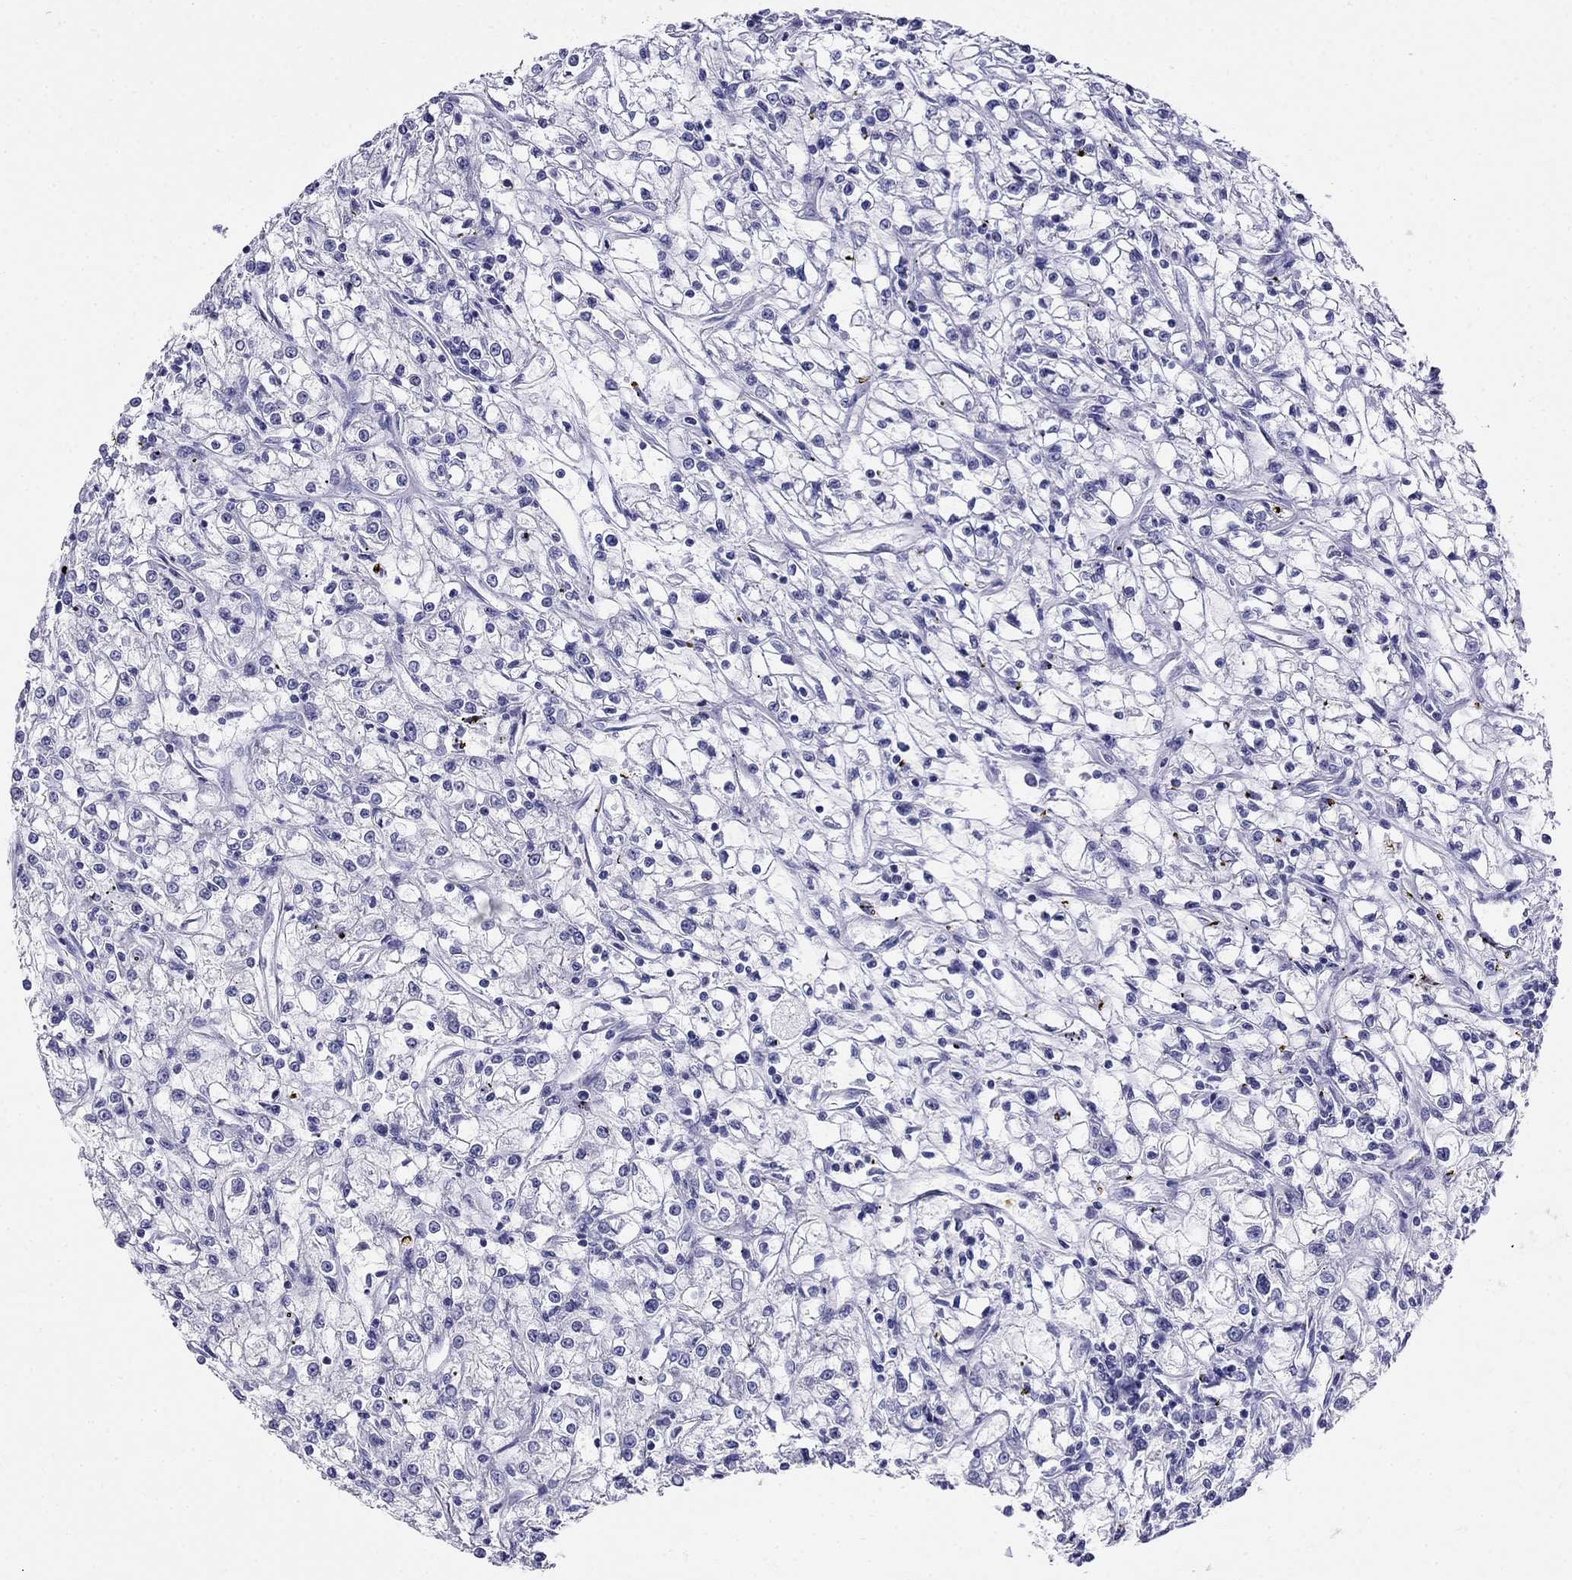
{"staining": {"intensity": "negative", "quantity": "none", "location": "none"}, "tissue": "renal cancer", "cell_type": "Tumor cells", "image_type": "cancer", "snomed": [{"axis": "morphology", "description": "Adenocarcinoma, NOS"}, {"axis": "topography", "description": "Kidney"}], "caption": "A micrograph of human renal cancer is negative for staining in tumor cells. (DAB IHC visualized using brightfield microscopy, high magnification).", "gene": "PPP1R36", "patient": {"sex": "female", "age": 59}}